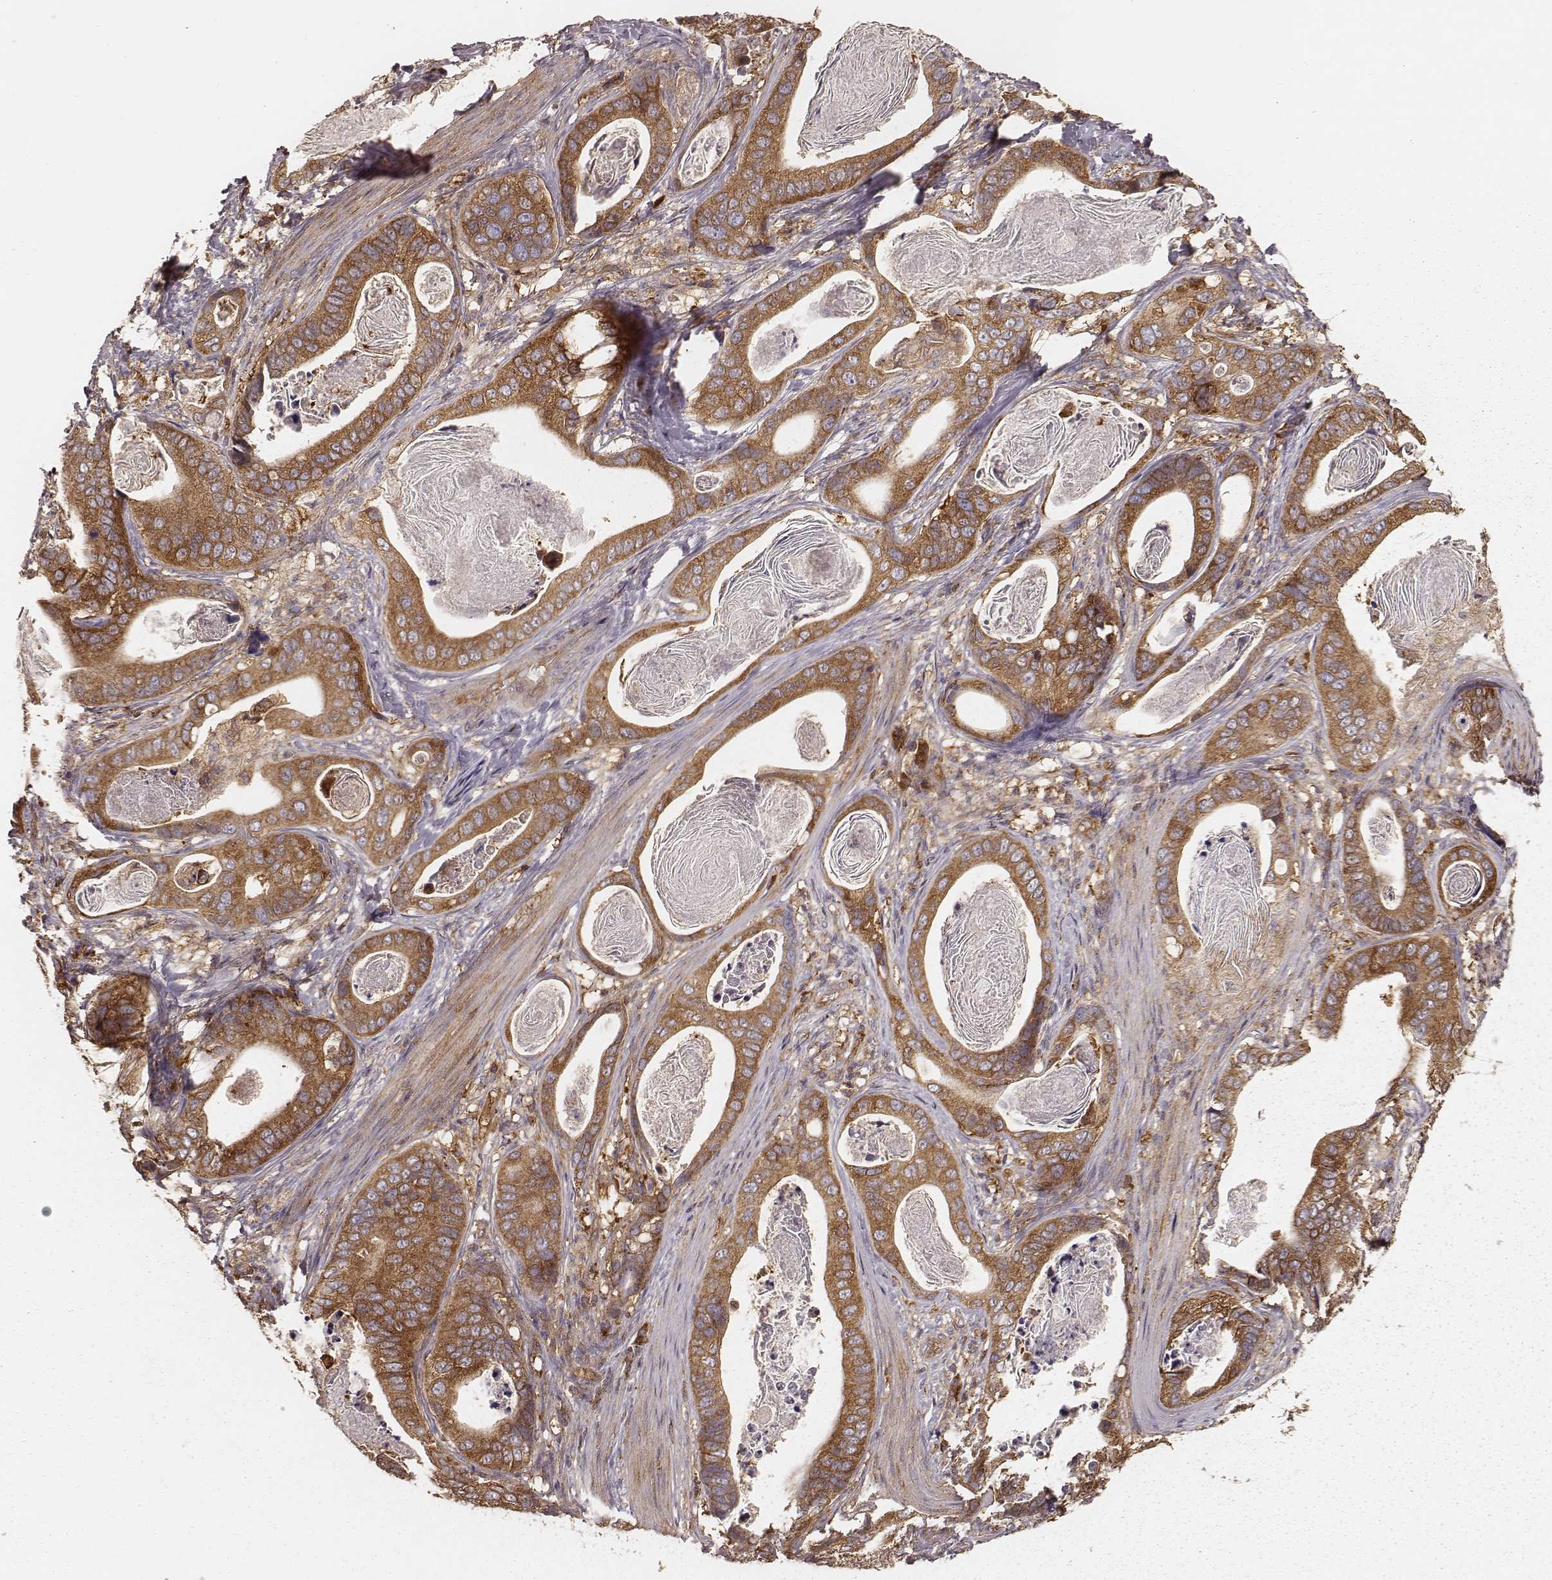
{"staining": {"intensity": "strong", "quantity": ">75%", "location": "cytoplasmic/membranous"}, "tissue": "stomach cancer", "cell_type": "Tumor cells", "image_type": "cancer", "snomed": [{"axis": "morphology", "description": "Adenocarcinoma, NOS"}, {"axis": "topography", "description": "Stomach"}], "caption": "Tumor cells display high levels of strong cytoplasmic/membranous positivity in about >75% of cells in stomach adenocarcinoma.", "gene": "CARS1", "patient": {"sex": "male", "age": 84}}